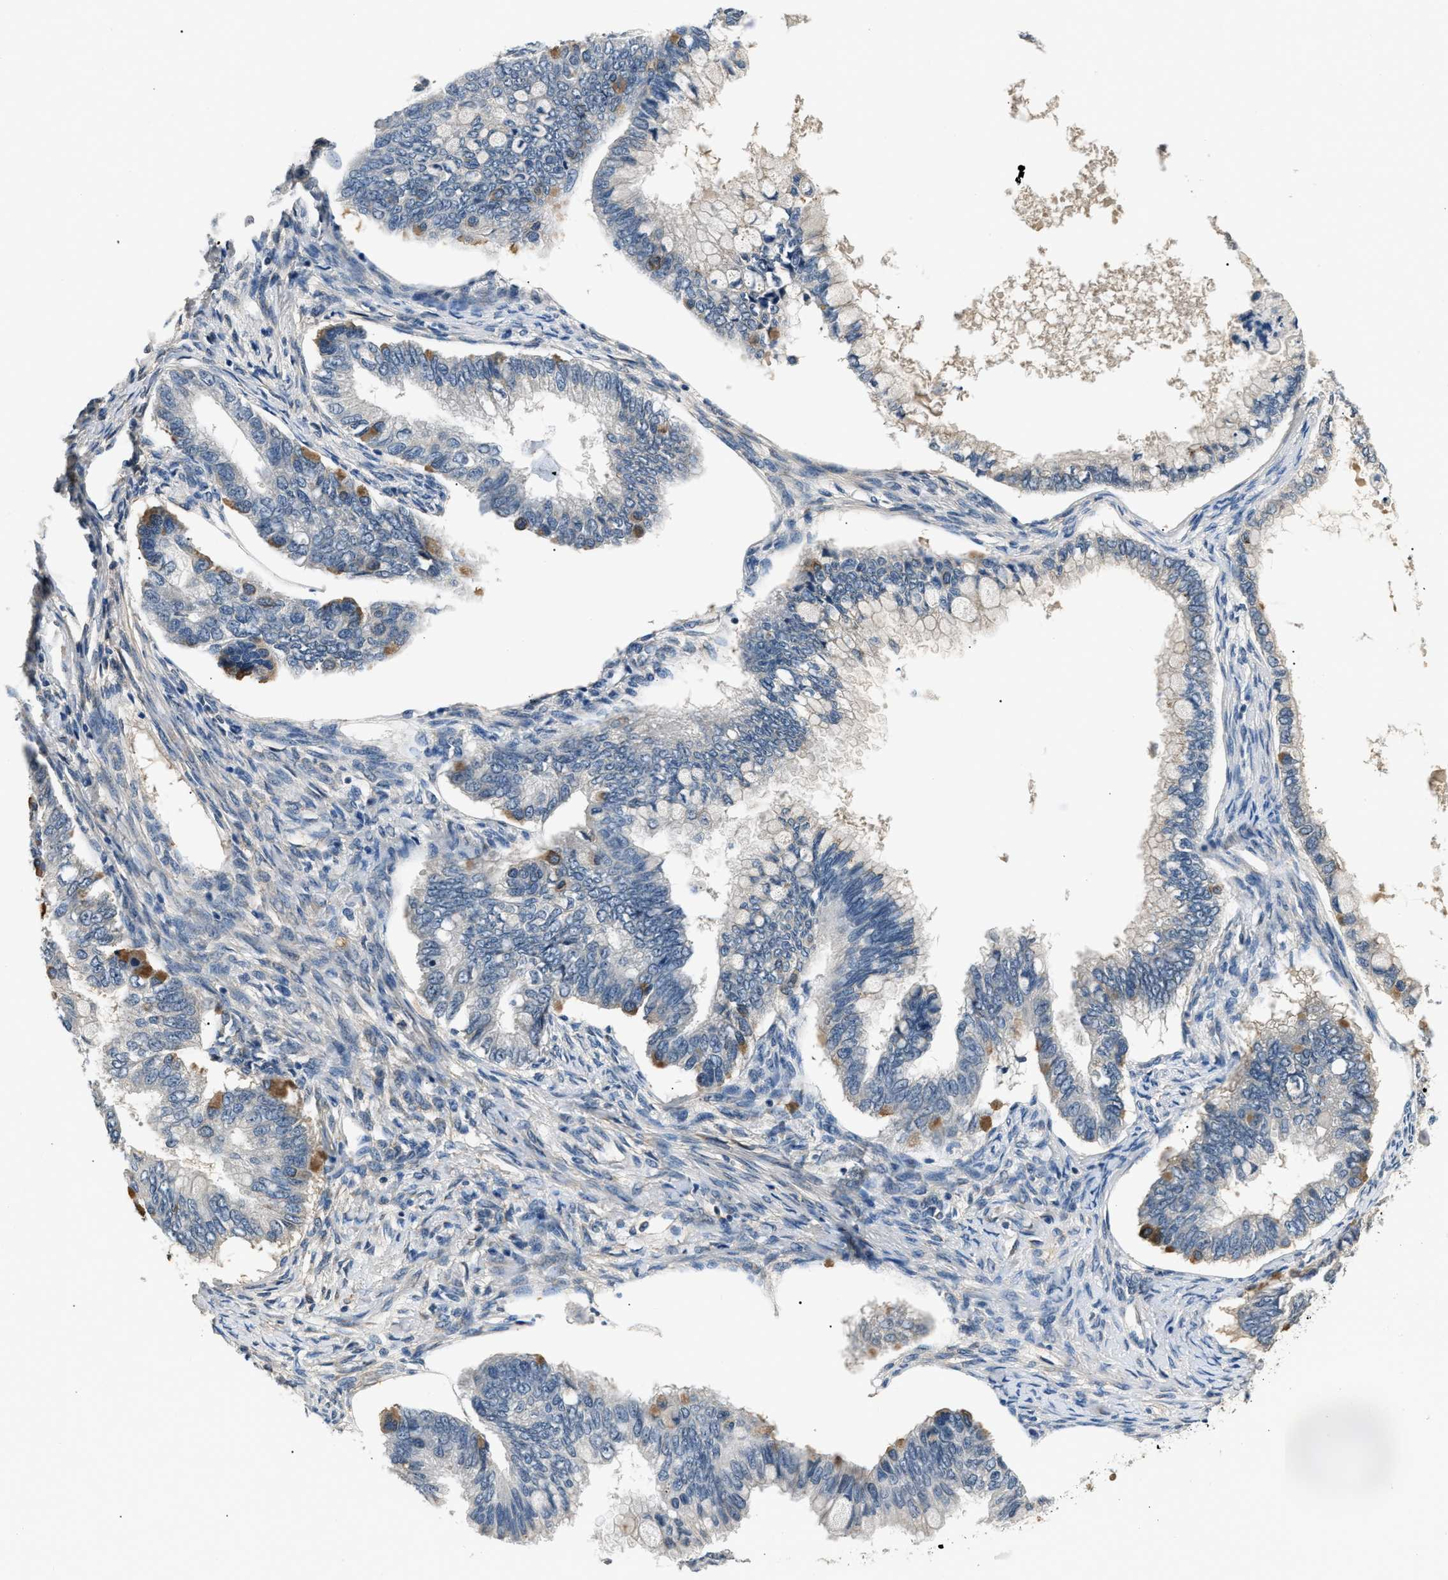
{"staining": {"intensity": "negative", "quantity": "none", "location": "none"}, "tissue": "ovarian cancer", "cell_type": "Tumor cells", "image_type": "cancer", "snomed": [{"axis": "morphology", "description": "Cystadenocarcinoma, mucinous, NOS"}, {"axis": "topography", "description": "Ovary"}], "caption": "Tumor cells are negative for brown protein staining in ovarian mucinous cystadenocarcinoma.", "gene": "INHA", "patient": {"sex": "female", "age": 80}}